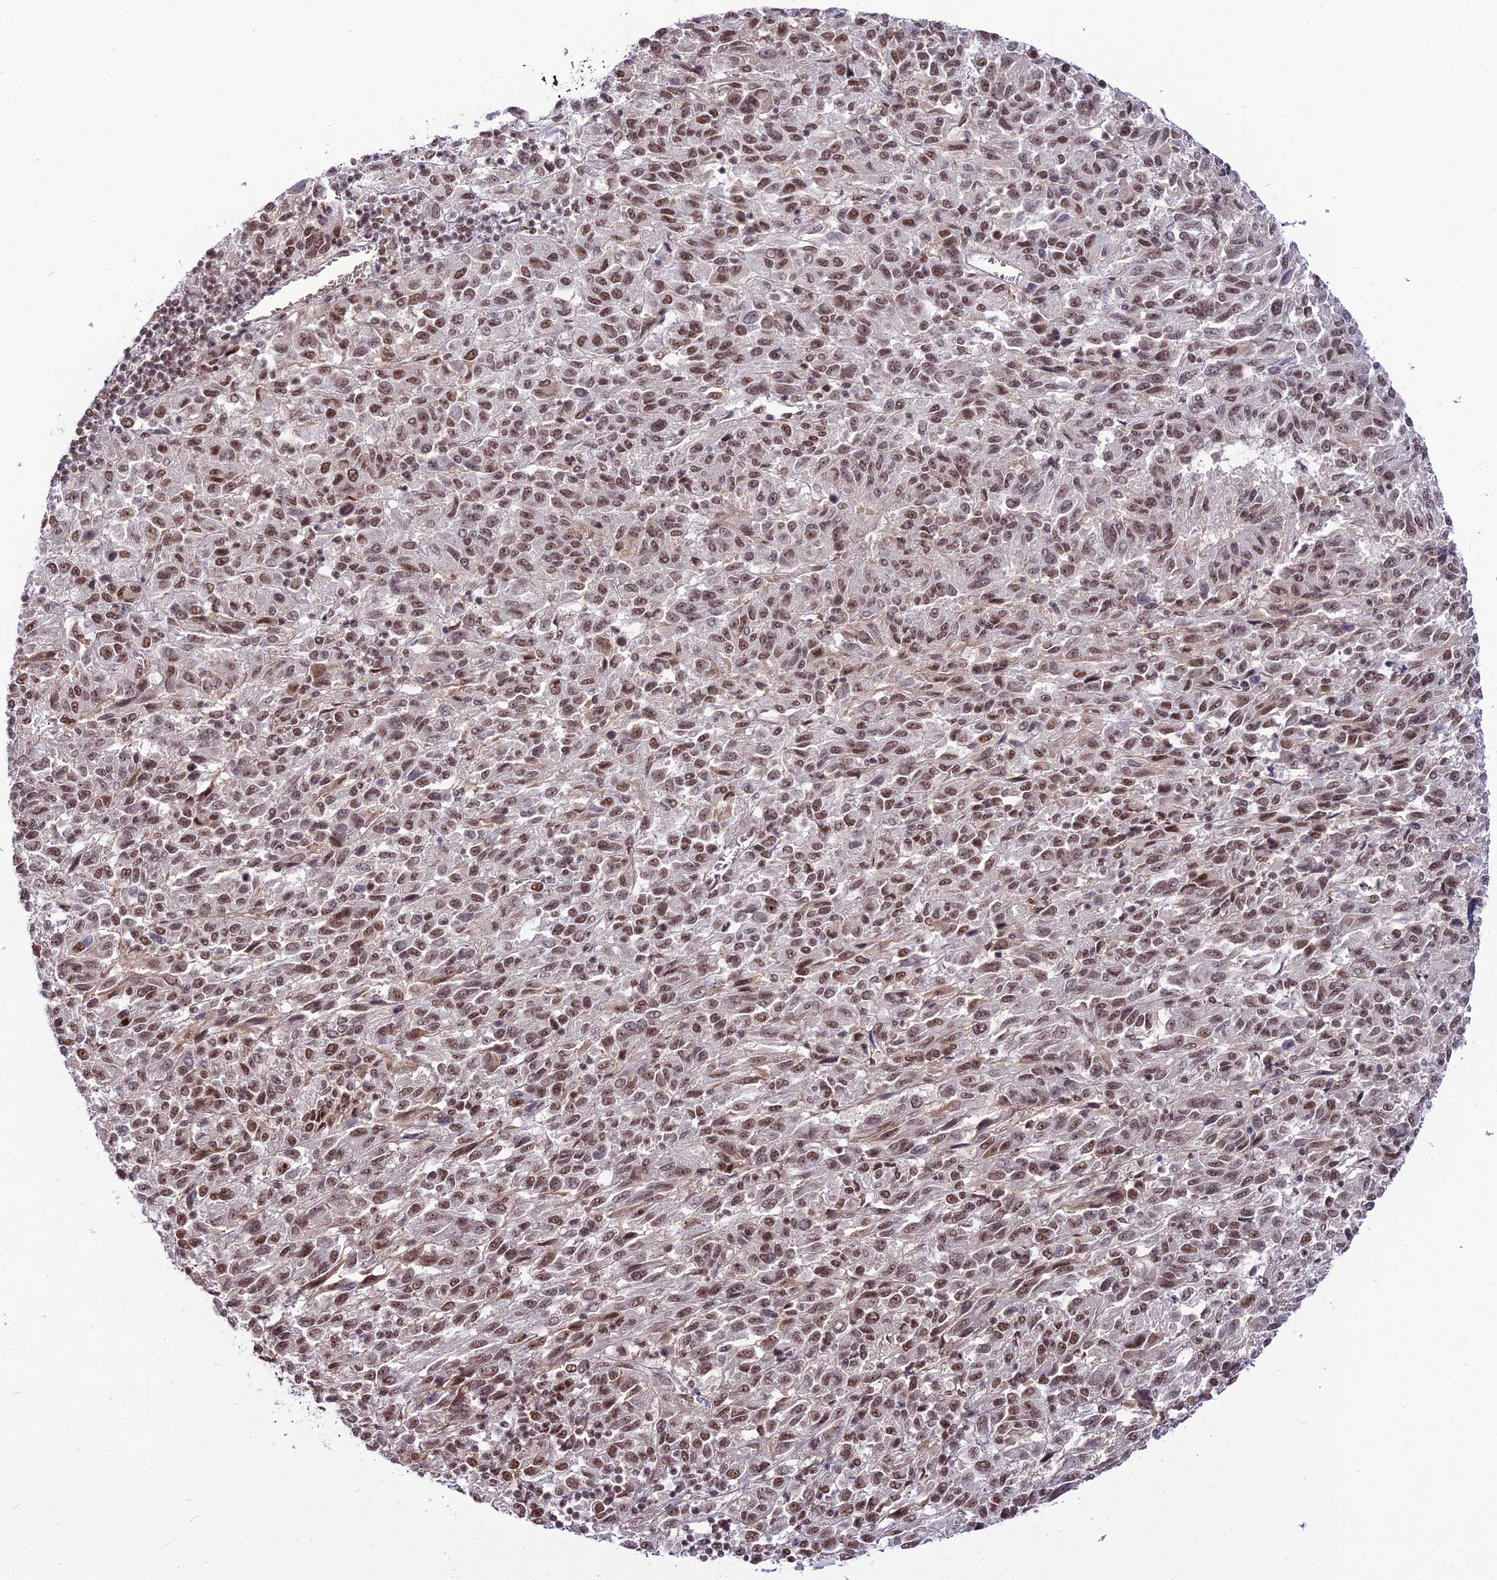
{"staining": {"intensity": "moderate", "quantity": ">75%", "location": "nuclear"}, "tissue": "melanoma", "cell_type": "Tumor cells", "image_type": "cancer", "snomed": [{"axis": "morphology", "description": "Malignant melanoma, Metastatic site"}, {"axis": "topography", "description": "Lung"}], "caption": "Protein expression analysis of malignant melanoma (metastatic site) reveals moderate nuclear positivity in approximately >75% of tumor cells.", "gene": "RBM12", "patient": {"sex": "male", "age": 64}}